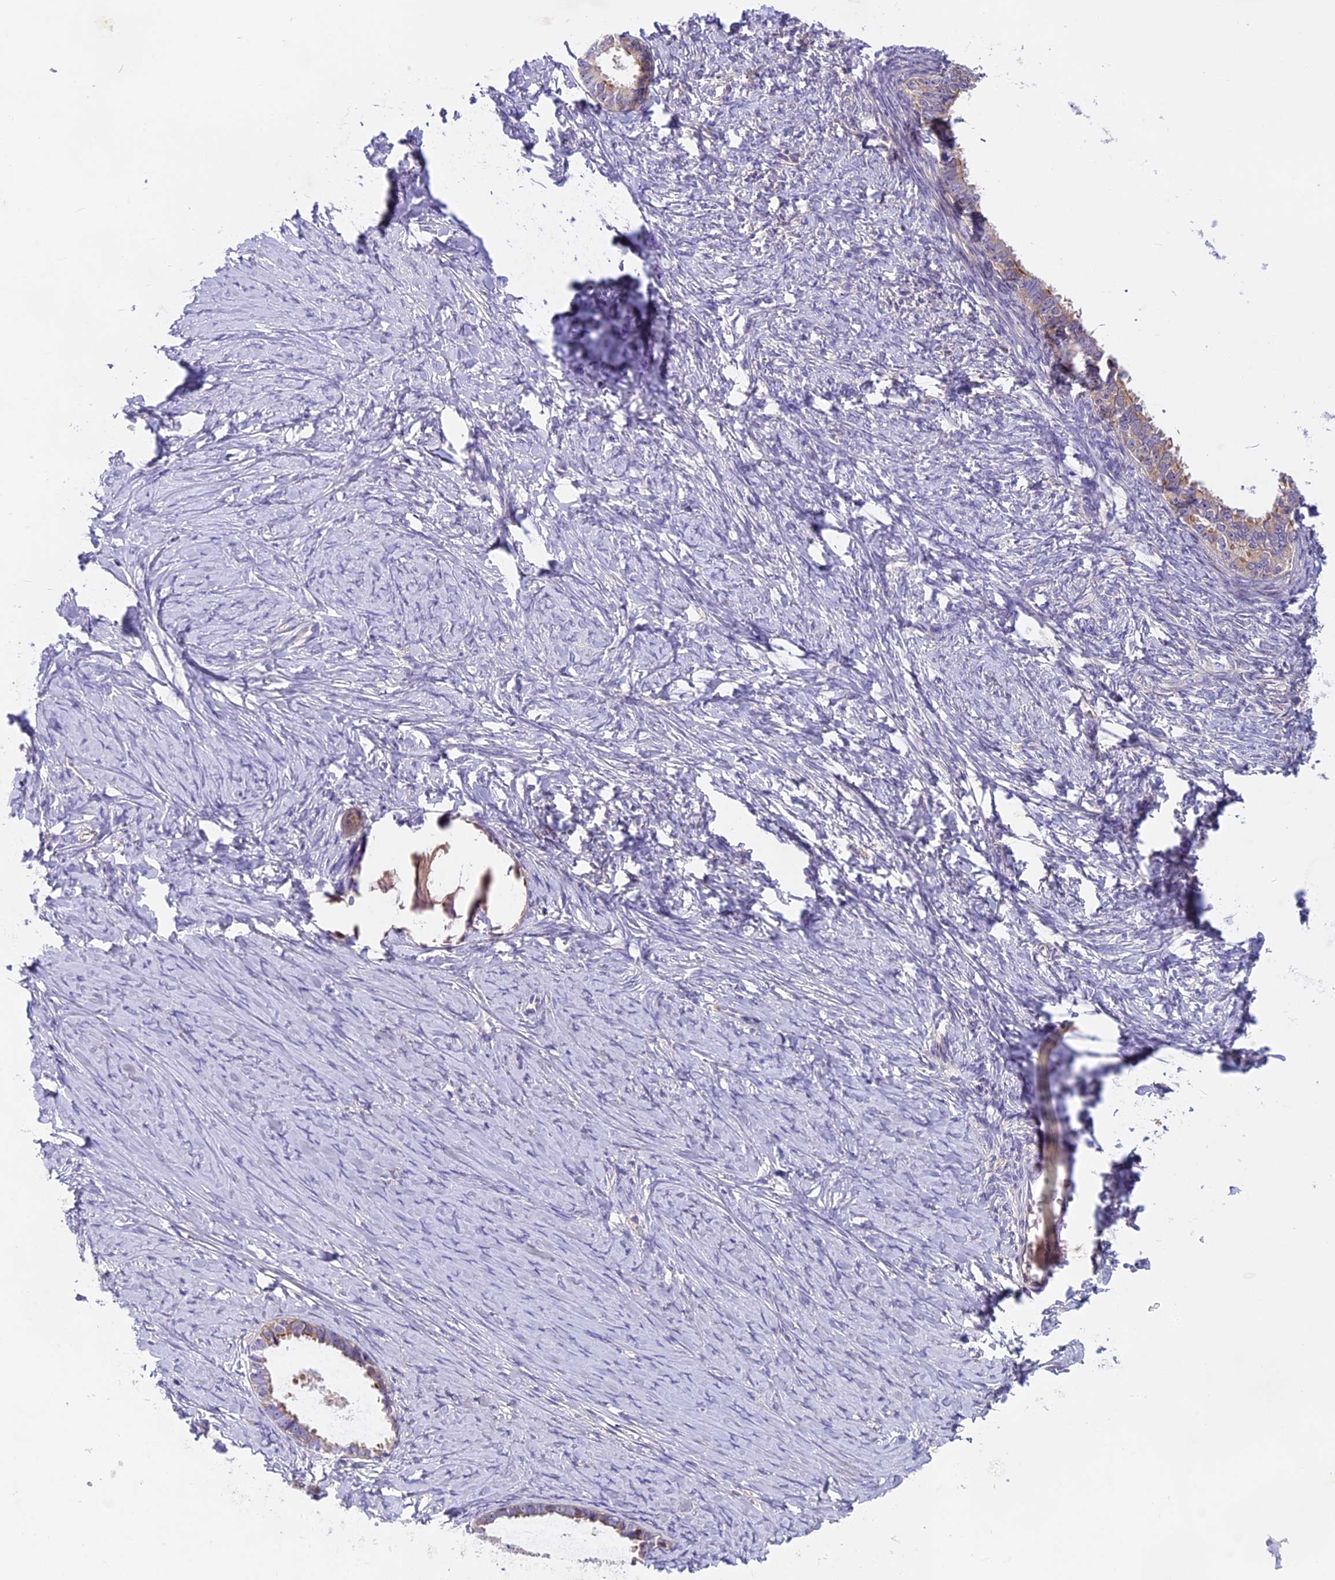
{"staining": {"intensity": "moderate", "quantity": "<25%", "location": "cytoplasmic/membranous"}, "tissue": "ovarian cancer", "cell_type": "Tumor cells", "image_type": "cancer", "snomed": [{"axis": "morphology", "description": "Cystadenocarcinoma, serous, NOS"}, {"axis": "topography", "description": "Ovary"}], "caption": "The immunohistochemical stain shows moderate cytoplasmic/membranous positivity in tumor cells of ovarian cancer (serous cystadenocarcinoma) tissue.", "gene": "FAM98C", "patient": {"sex": "female", "age": 79}}